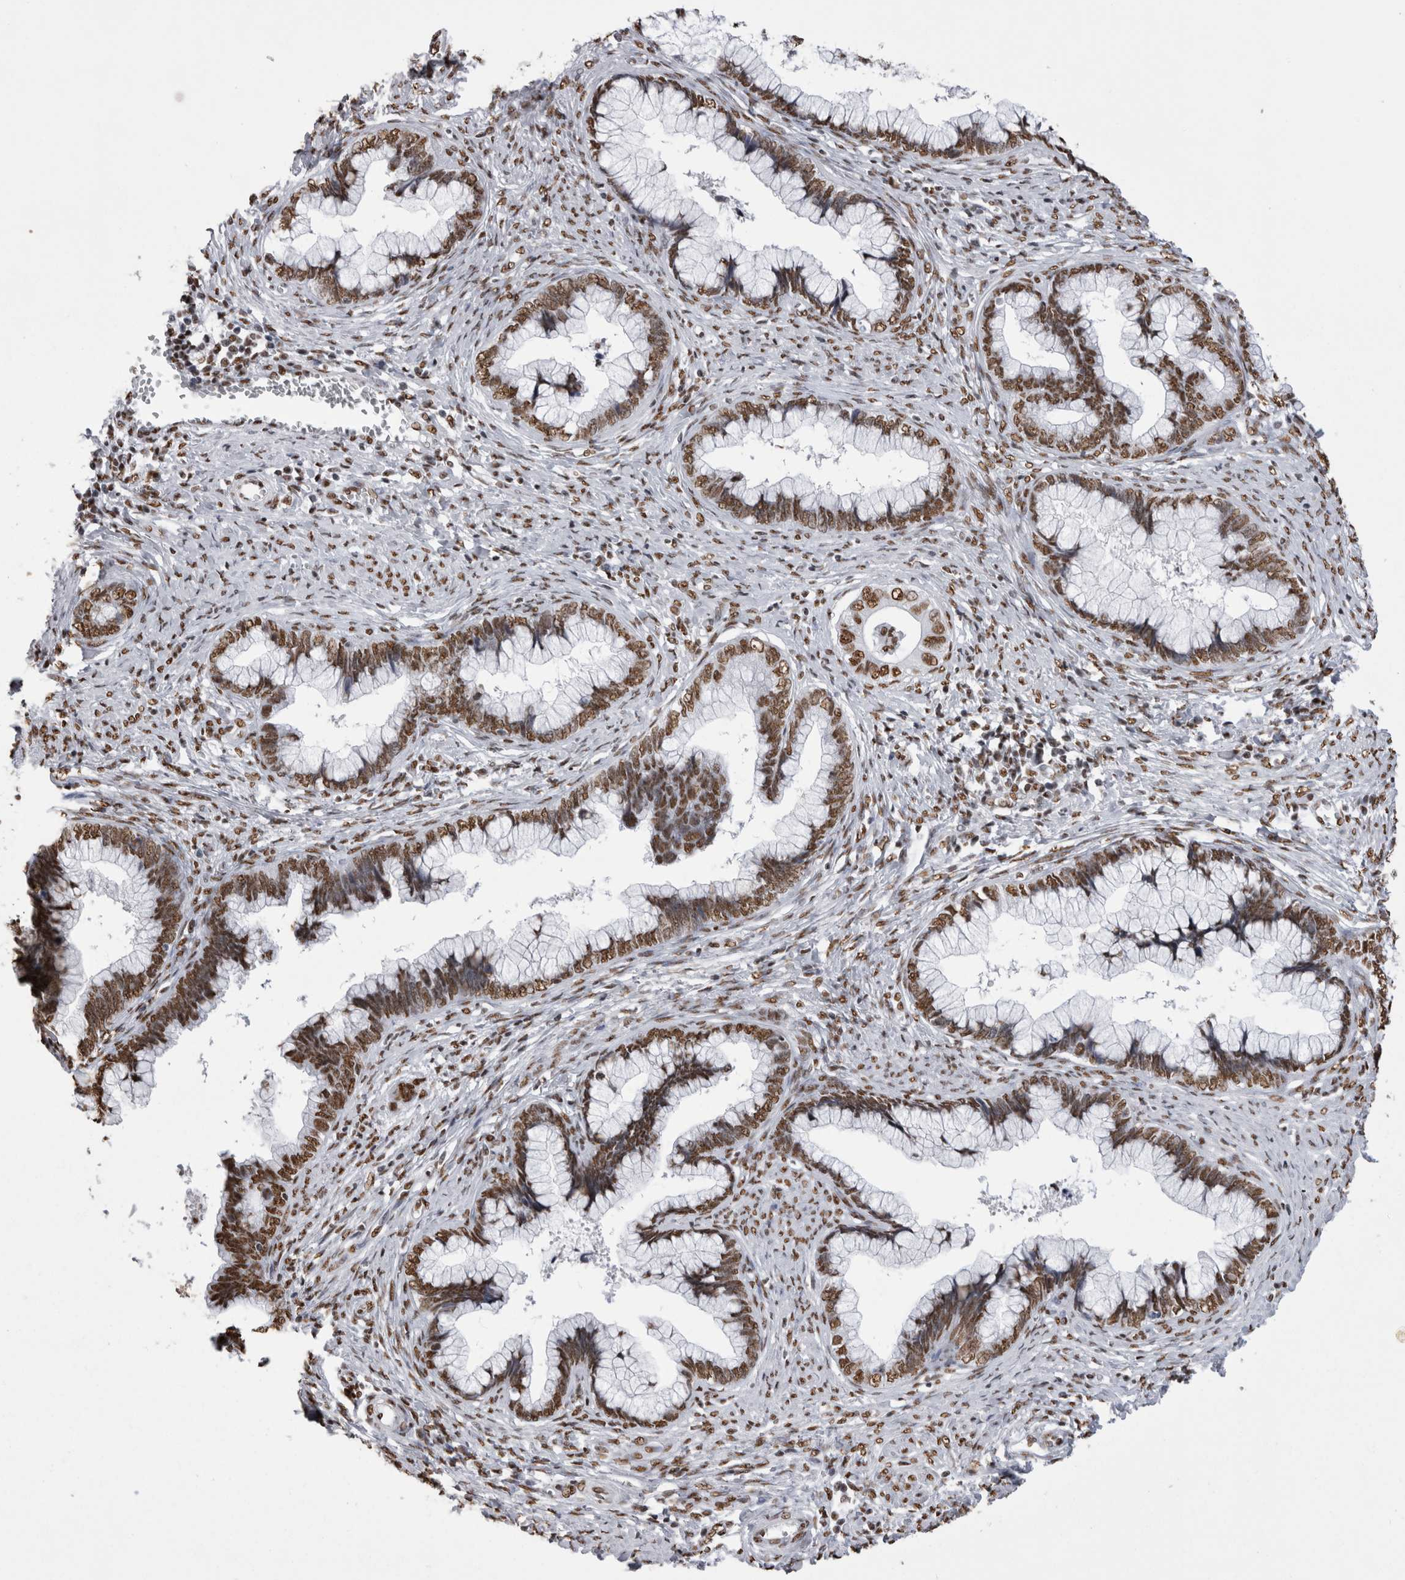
{"staining": {"intensity": "moderate", "quantity": ">75%", "location": "nuclear"}, "tissue": "cervical cancer", "cell_type": "Tumor cells", "image_type": "cancer", "snomed": [{"axis": "morphology", "description": "Adenocarcinoma, NOS"}, {"axis": "topography", "description": "Cervix"}], "caption": "Moderate nuclear protein positivity is identified in approximately >75% of tumor cells in cervical cancer. The staining was performed using DAB (3,3'-diaminobenzidine), with brown indicating positive protein expression. Nuclei are stained blue with hematoxylin.", "gene": "ALPK3", "patient": {"sex": "female", "age": 44}}